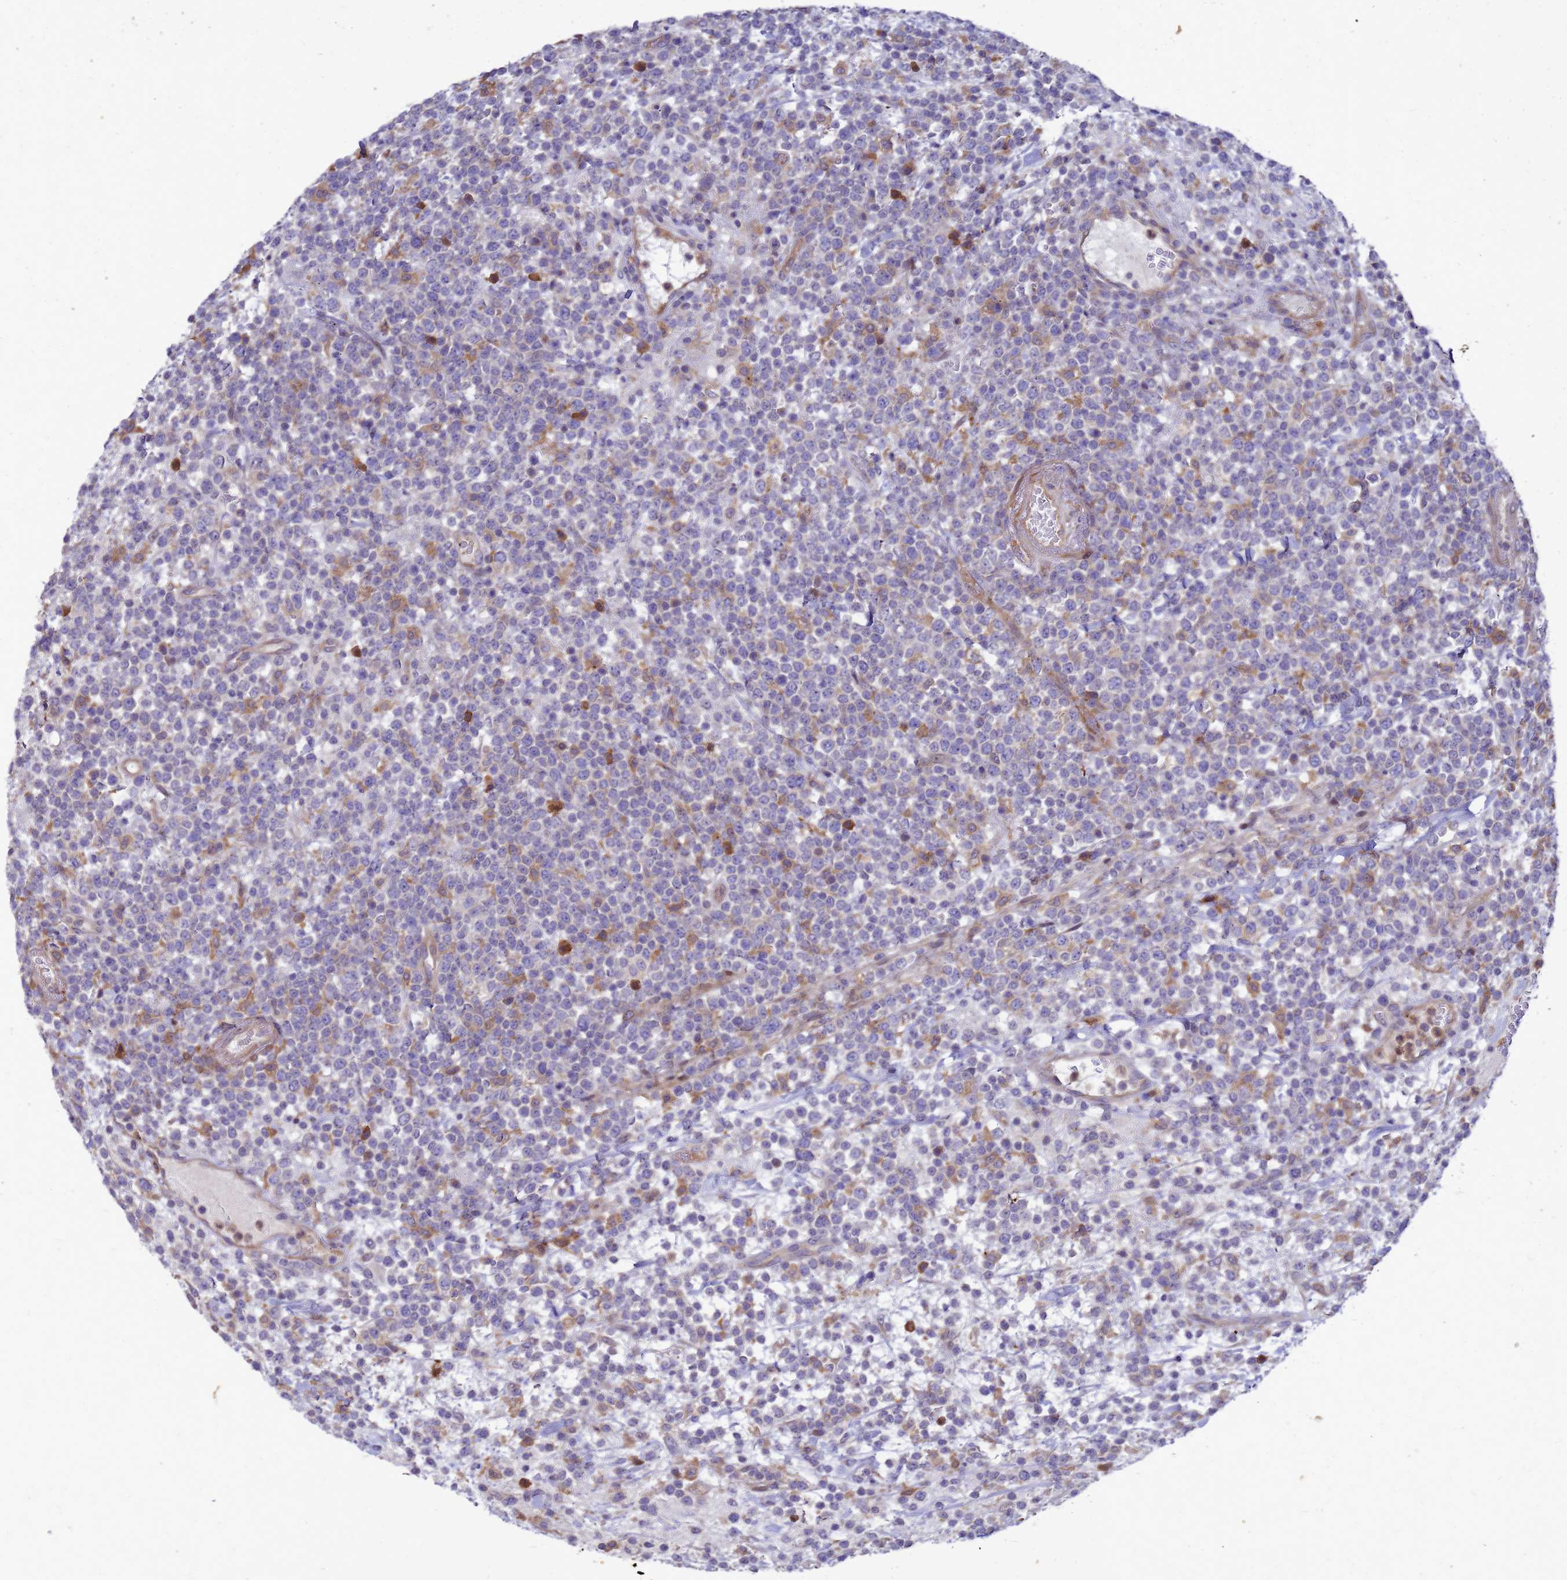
{"staining": {"intensity": "negative", "quantity": "none", "location": "none"}, "tissue": "lymphoma", "cell_type": "Tumor cells", "image_type": "cancer", "snomed": [{"axis": "morphology", "description": "Malignant lymphoma, non-Hodgkin's type, High grade"}, {"axis": "topography", "description": "Colon"}], "caption": "Immunohistochemical staining of human high-grade malignant lymphoma, non-Hodgkin's type demonstrates no significant staining in tumor cells.", "gene": "RNF215", "patient": {"sex": "female", "age": 53}}